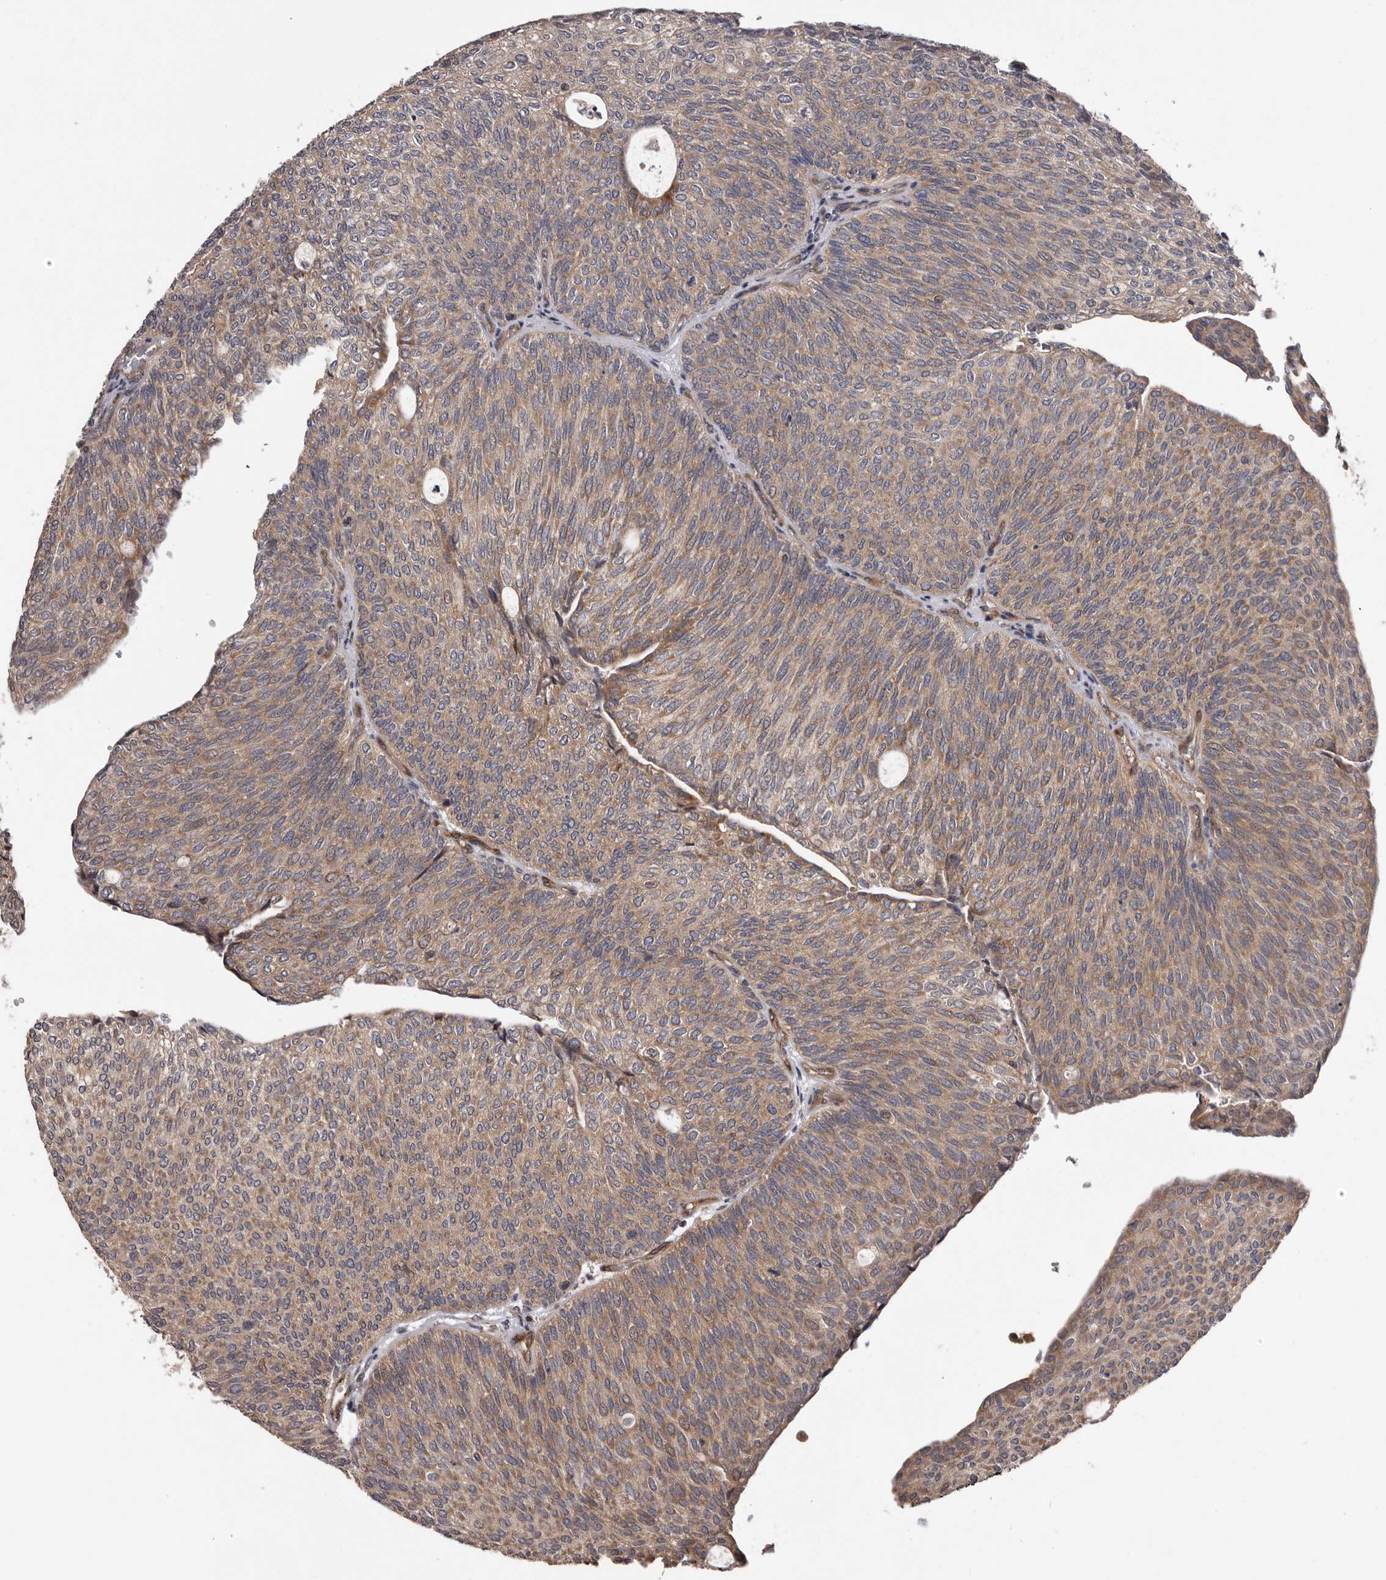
{"staining": {"intensity": "moderate", "quantity": ">75%", "location": "cytoplasmic/membranous"}, "tissue": "urothelial cancer", "cell_type": "Tumor cells", "image_type": "cancer", "snomed": [{"axis": "morphology", "description": "Urothelial carcinoma, Low grade"}, {"axis": "topography", "description": "Urinary bladder"}], "caption": "Immunohistochemical staining of human low-grade urothelial carcinoma shows medium levels of moderate cytoplasmic/membranous protein staining in approximately >75% of tumor cells.", "gene": "VPS37A", "patient": {"sex": "female", "age": 79}}